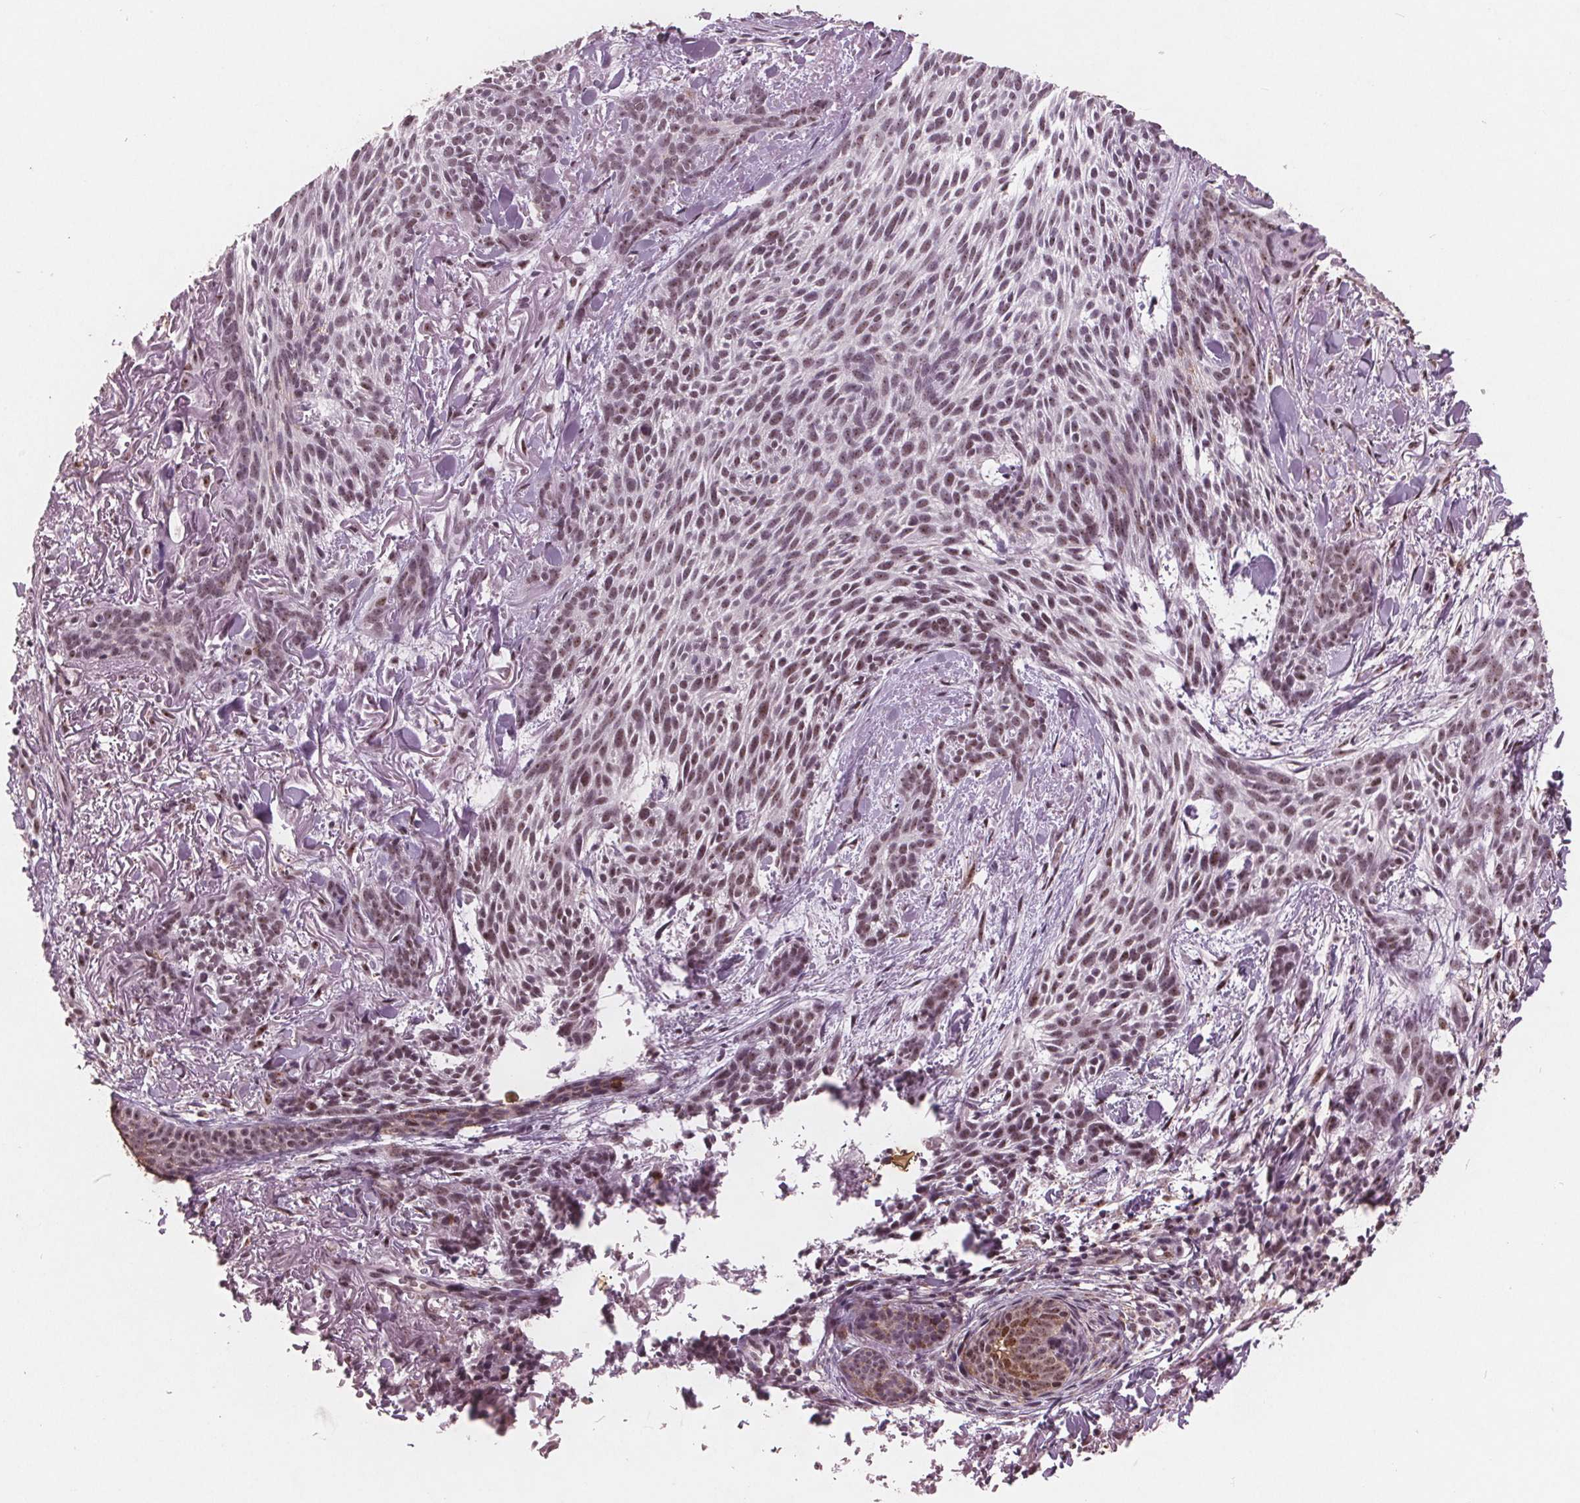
{"staining": {"intensity": "weak", "quantity": ">75%", "location": "nuclear"}, "tissue": "skin cancer", "cell_type": "Tumor cells", "image_type": "cancer", "snomed": [{"axis": "morphology", "description": "Basal cell carcinoma"}, {"axis": "topography", "description": "Skin"}], "caption": "Brown immunohistochemical staining in human skin basal cell carcinoma reveals weak nuclear expression in about >75% of tumor cells.", "gene": "RPS6KA2", "patient": {"sex": "female", "age": 78}}